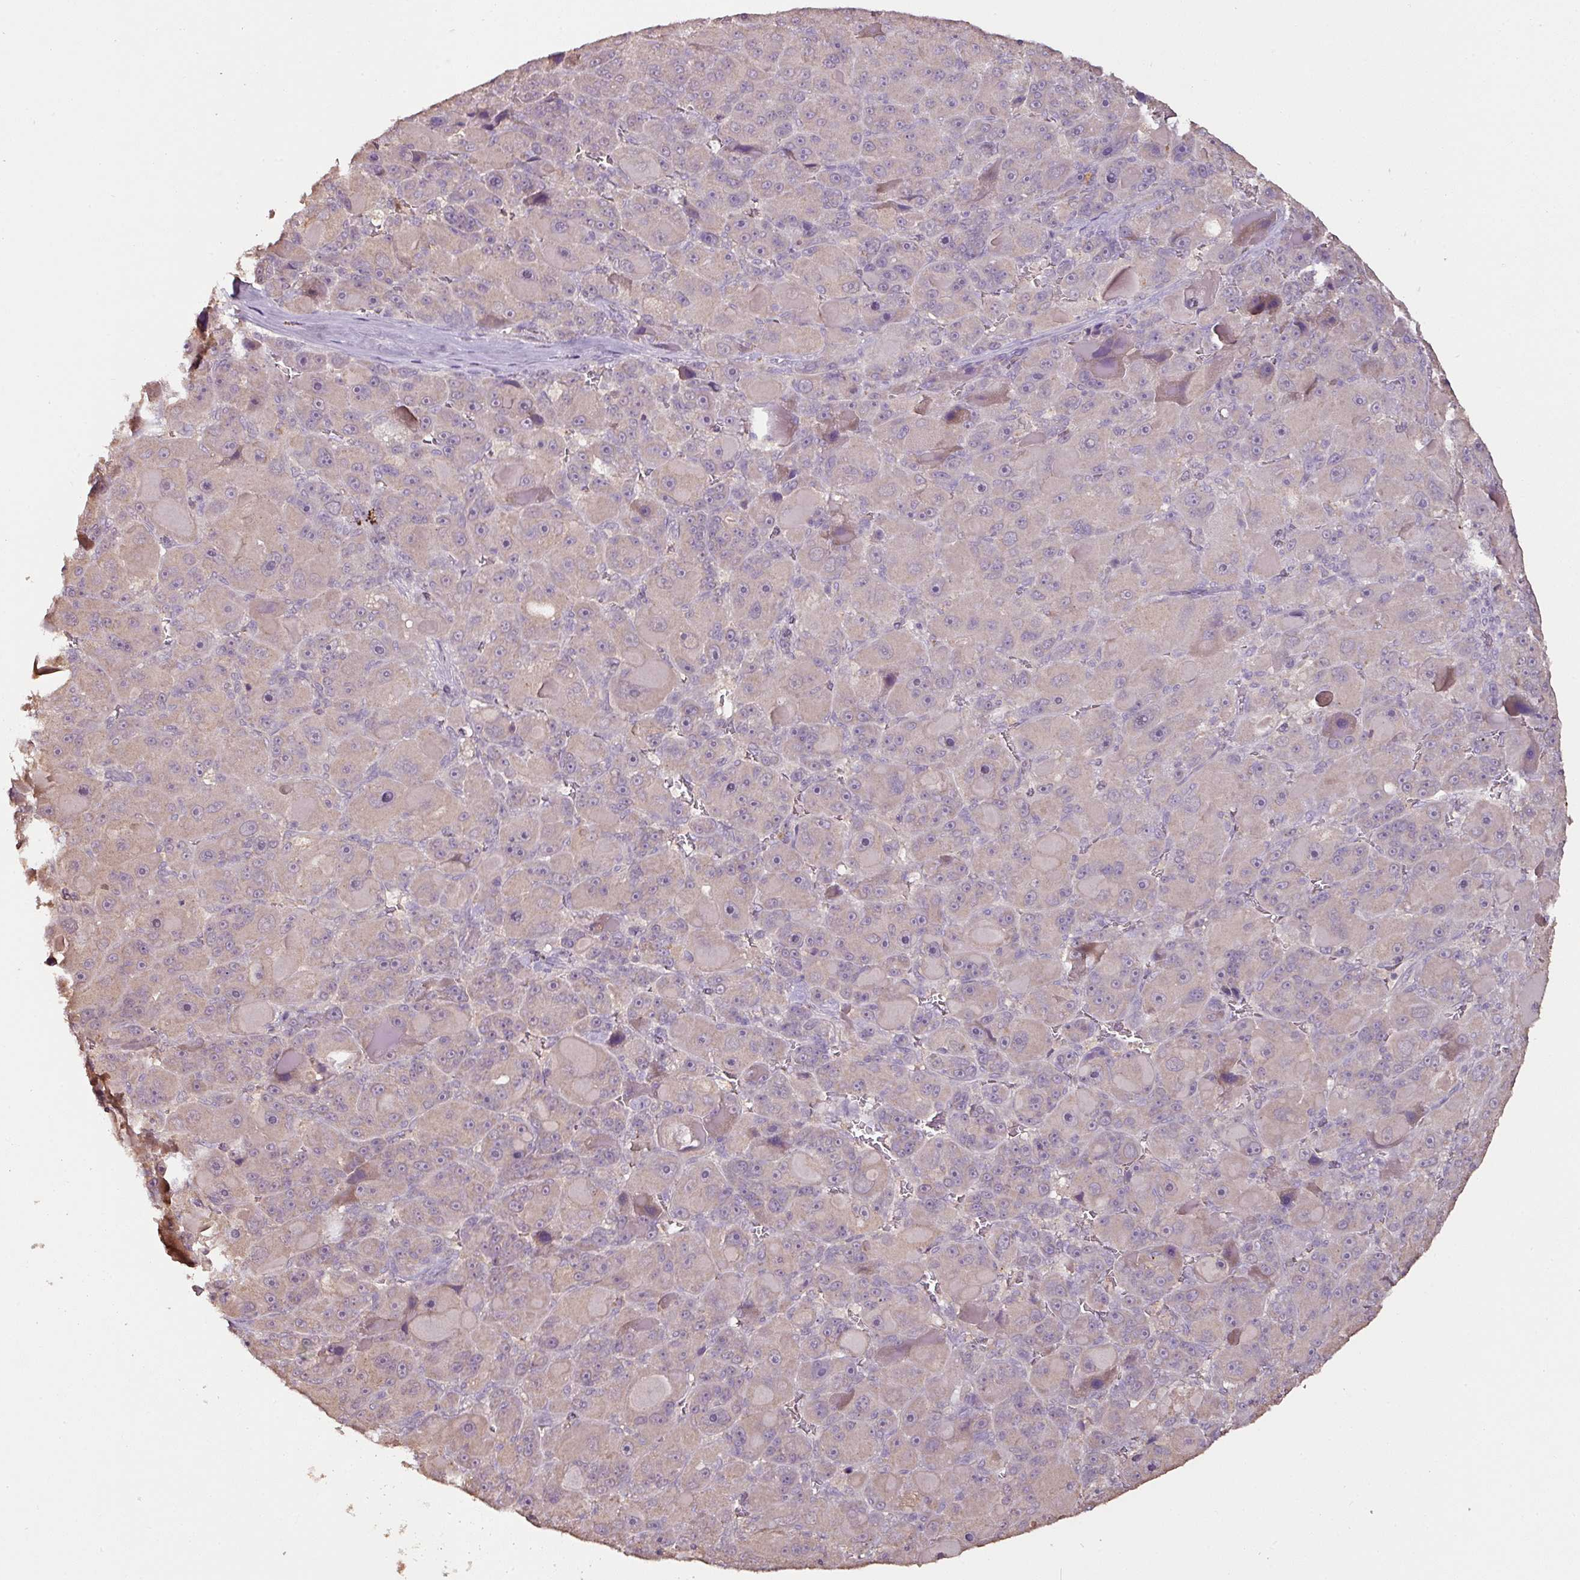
{"staining": {"intensity": "weak", "quantity": "<25%", "location": "cytoplasmic/membranous"}, "tissue": "liver cancer", "cell_type": "Tumor cells", "image_type": "cancer", "snomed": [{"axis": "morphology", "description": "Carcinoma, Hepatocellular, NOS"}, {"axis": "topography", "description": "Liver"}], "caption": "DAB immunohistochemical staining of hepatocellular carcinoma (liver) reveals no significant expression in tumor cells.", "gene": "RPL38", "patient": {"sex": "male", "age": 76}}